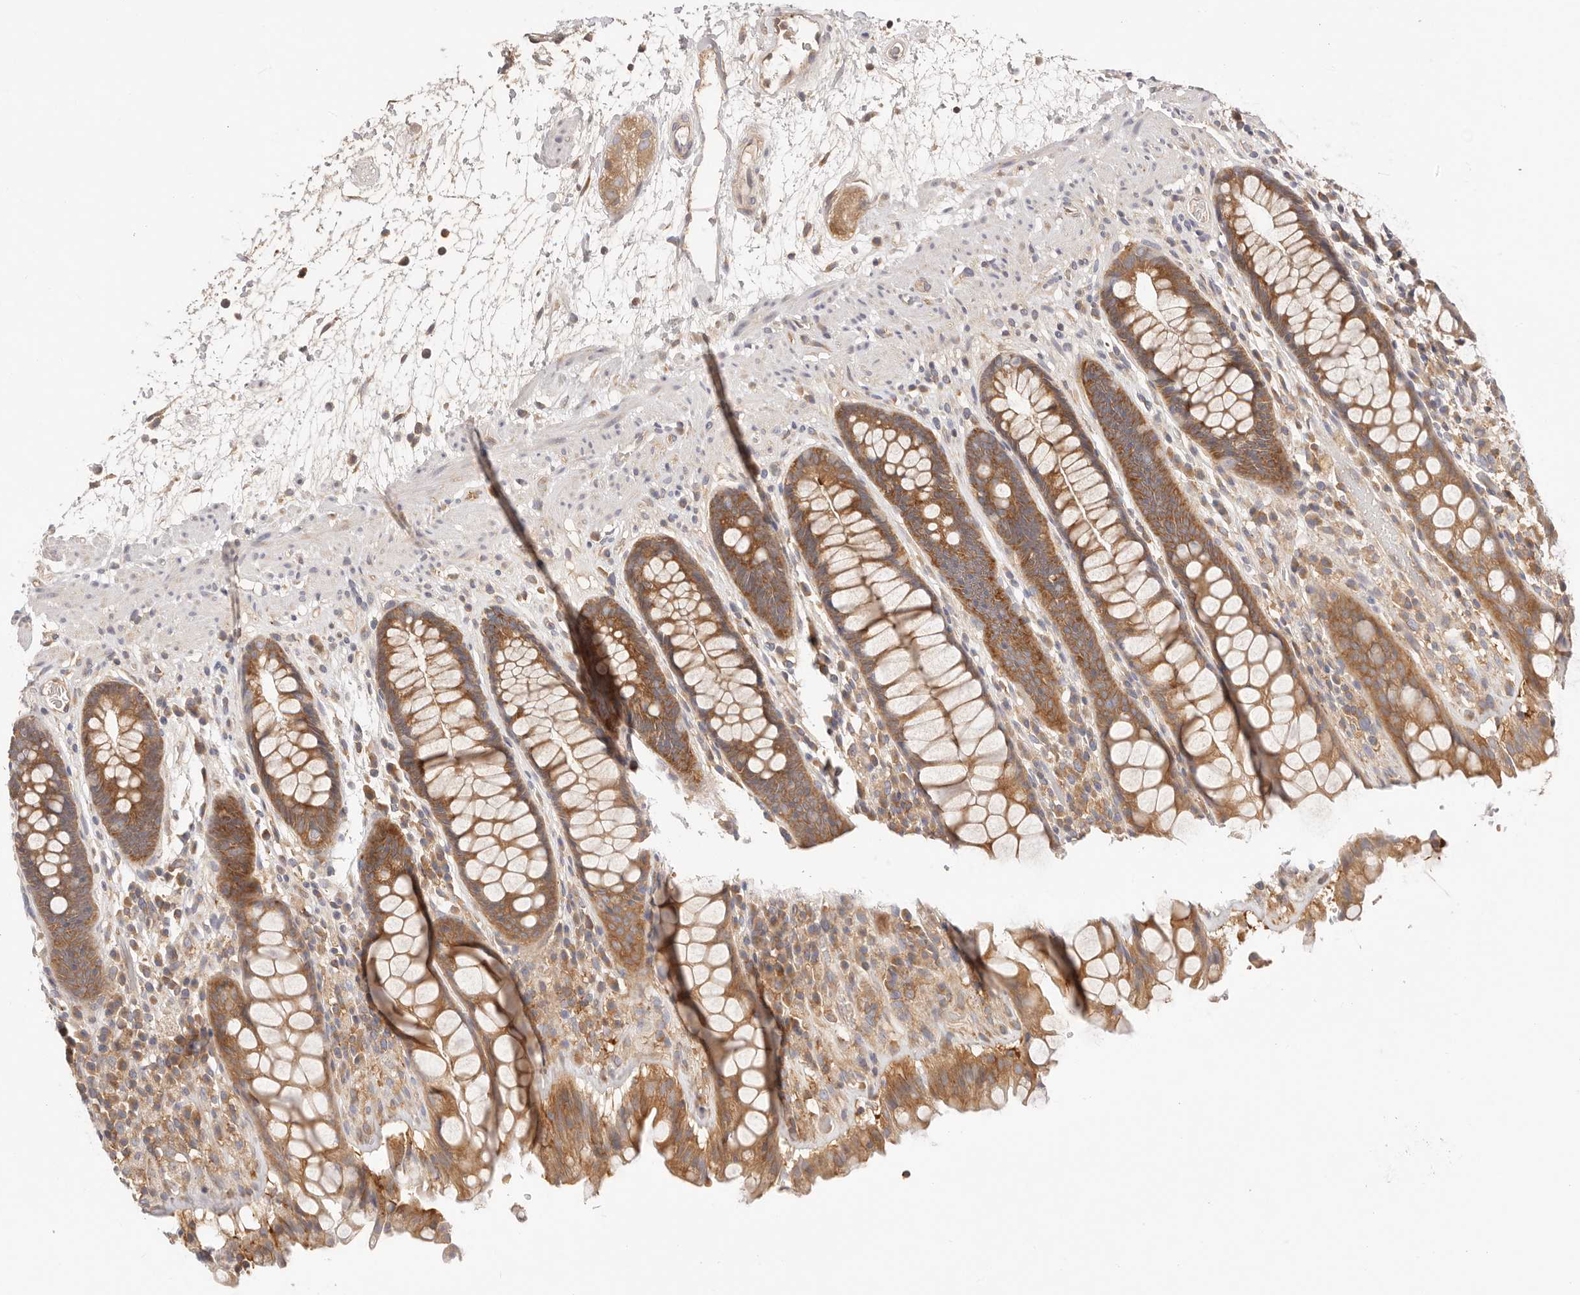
{"staining": {"intensity": "moderate", "quantity": ">75%", "location": "cytoplasmic/membranous"}, "tissue": "rectum", "cell_type": "Glandular cells", "image_type": "normal", "snomed": [{"axis": "morphology", "description": "Normal tissue, NOS"}, {"axis": "topography", "description": "Rectum"}], "caption": "IHC of normal human rectum reveals medium levels of moderate cytoplasmic/membranous staining in about >75% of glandular cells.", "gene": "KCMF1", "patient": {"sex": "male", "age": 64}}